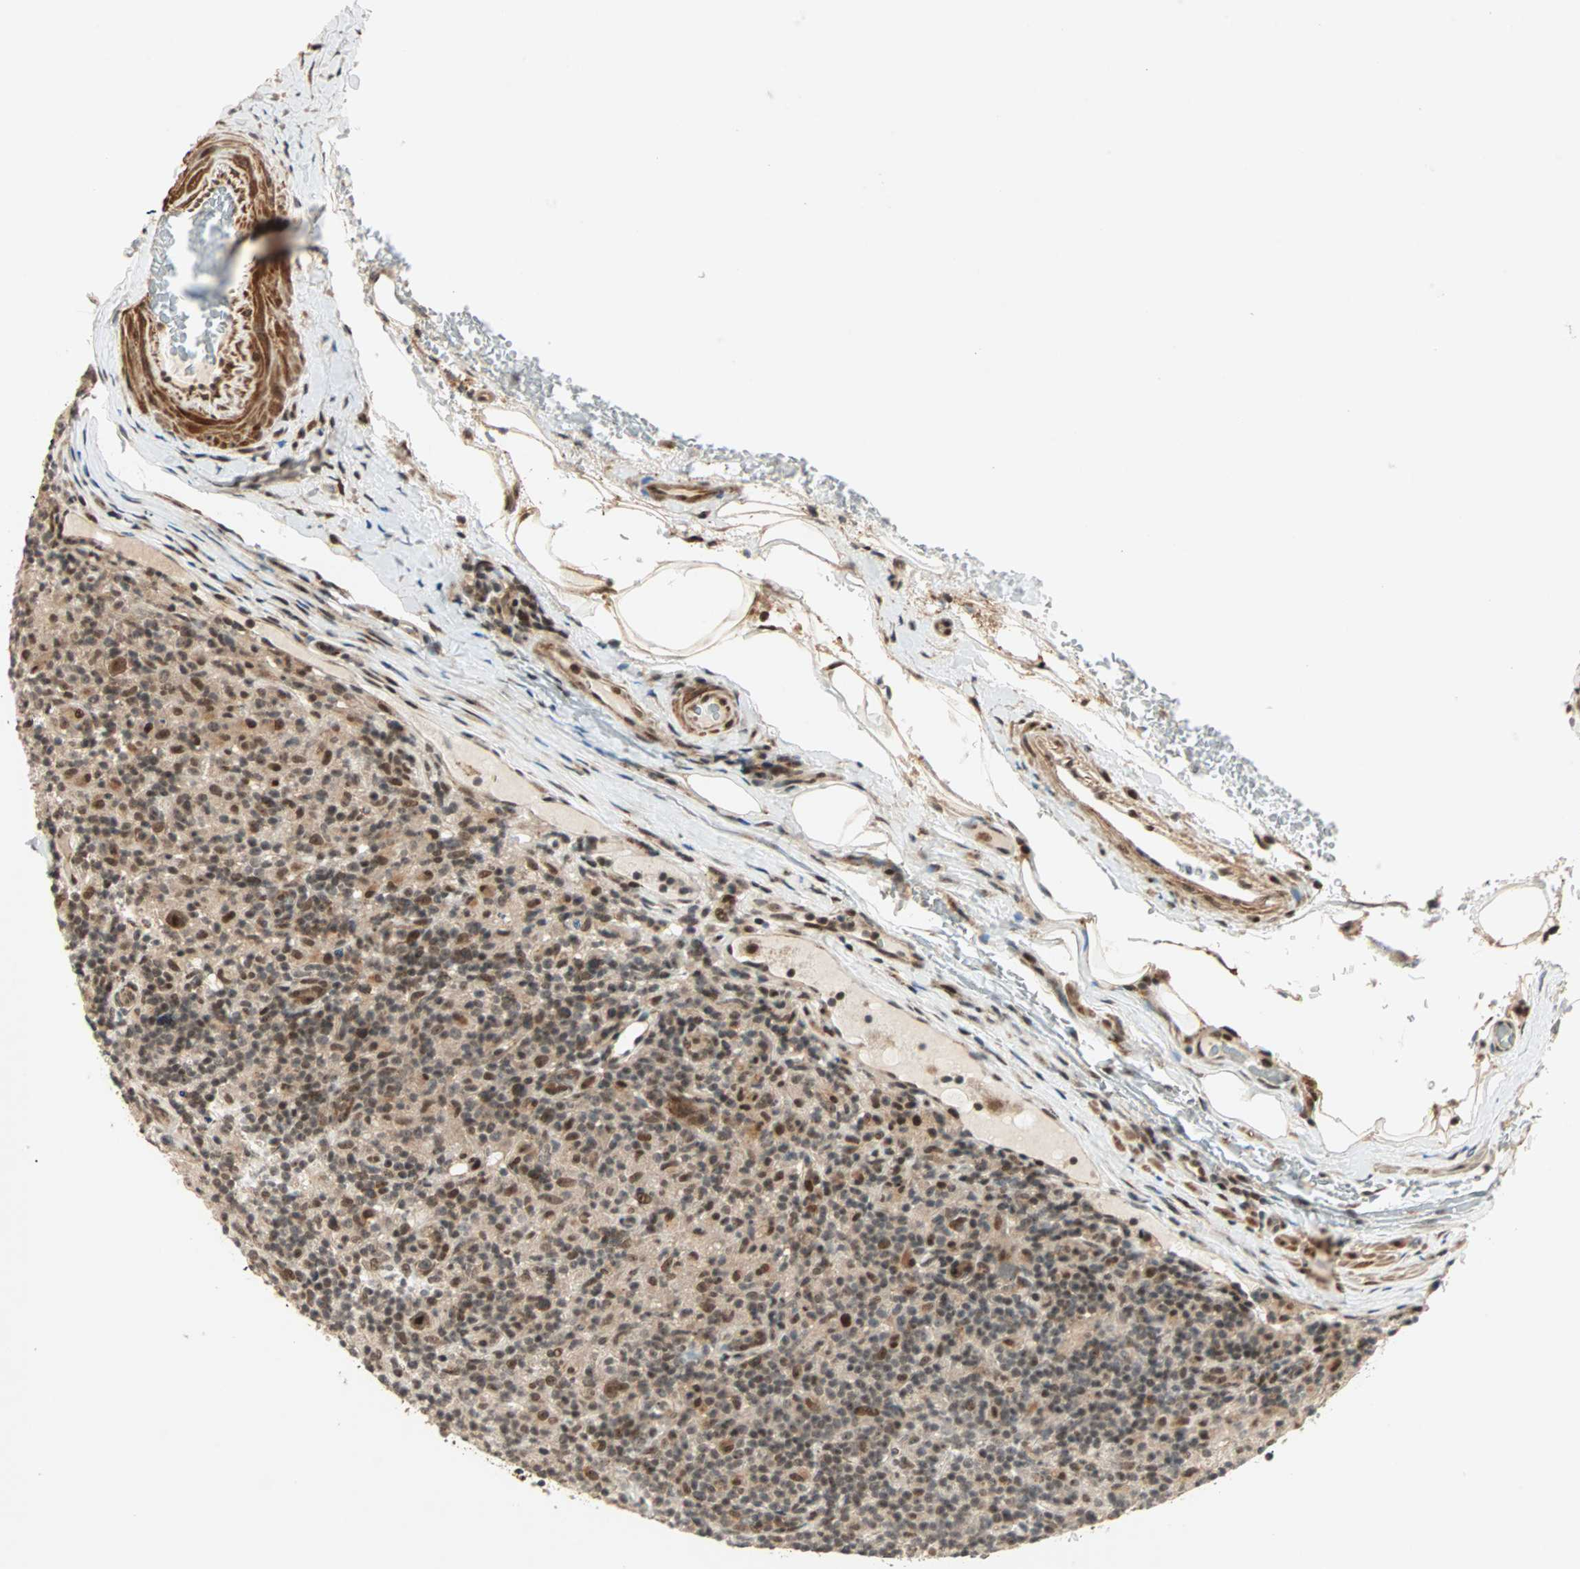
{"staining": {"intensity": "moderate", "quantity": ">75%", "location": "nuclear"}, "tissue": "lymphoma", "cell_type": "Tumor cells", "image_type": "cancer", "snomed": [{"axis": "morphology", "description": "Hodgkin's disease, NOS"}, {"axis": "topography", "description": "Lymph node"}], "caption": "Protein expression by immunohistochemistry (IHC) shows moderate nuclear positivity in about >75% of tumor cells in Hodgkin's disease.", "gene": "ZBED9", "patient": {"sex": "male", "age": 70}}